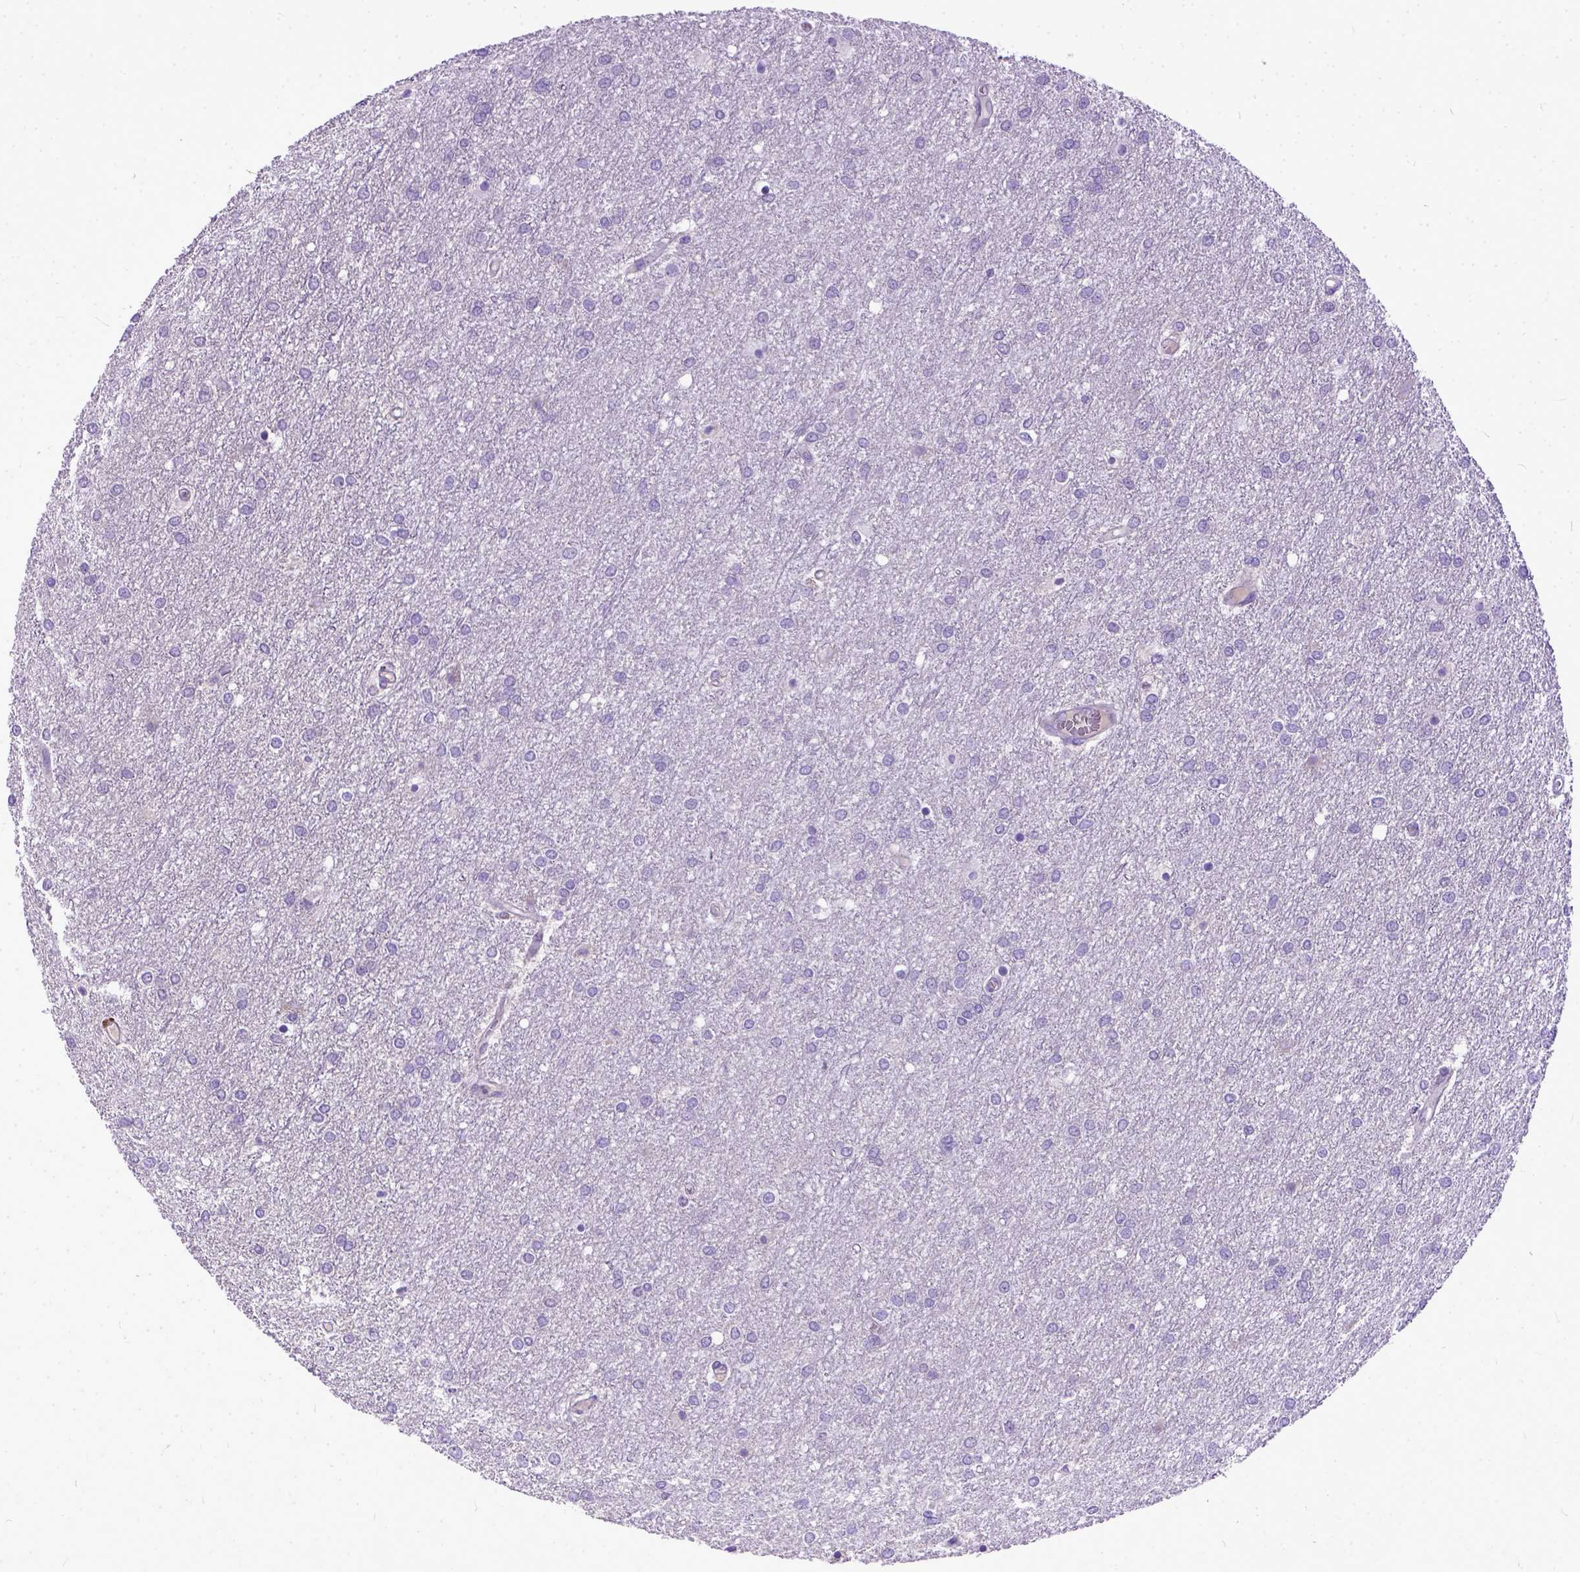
{"staining": {"intensity": "negative", "quantity": "none", "location": "none"}, "tissue": "glioma", "cell_type": "Tumor cells", "image_type": "cancer", "snomed": [{"axis": "morphology", "description": "Glioma, malignant, High grade"}, {"axis": "topography", "description": "Brain"}], "caption": "Tumor cells are negative for protein expression in human high-grade glioma (malignant).", "gene": "PLK5", "patient": {"sex": "female", "age": 61}}